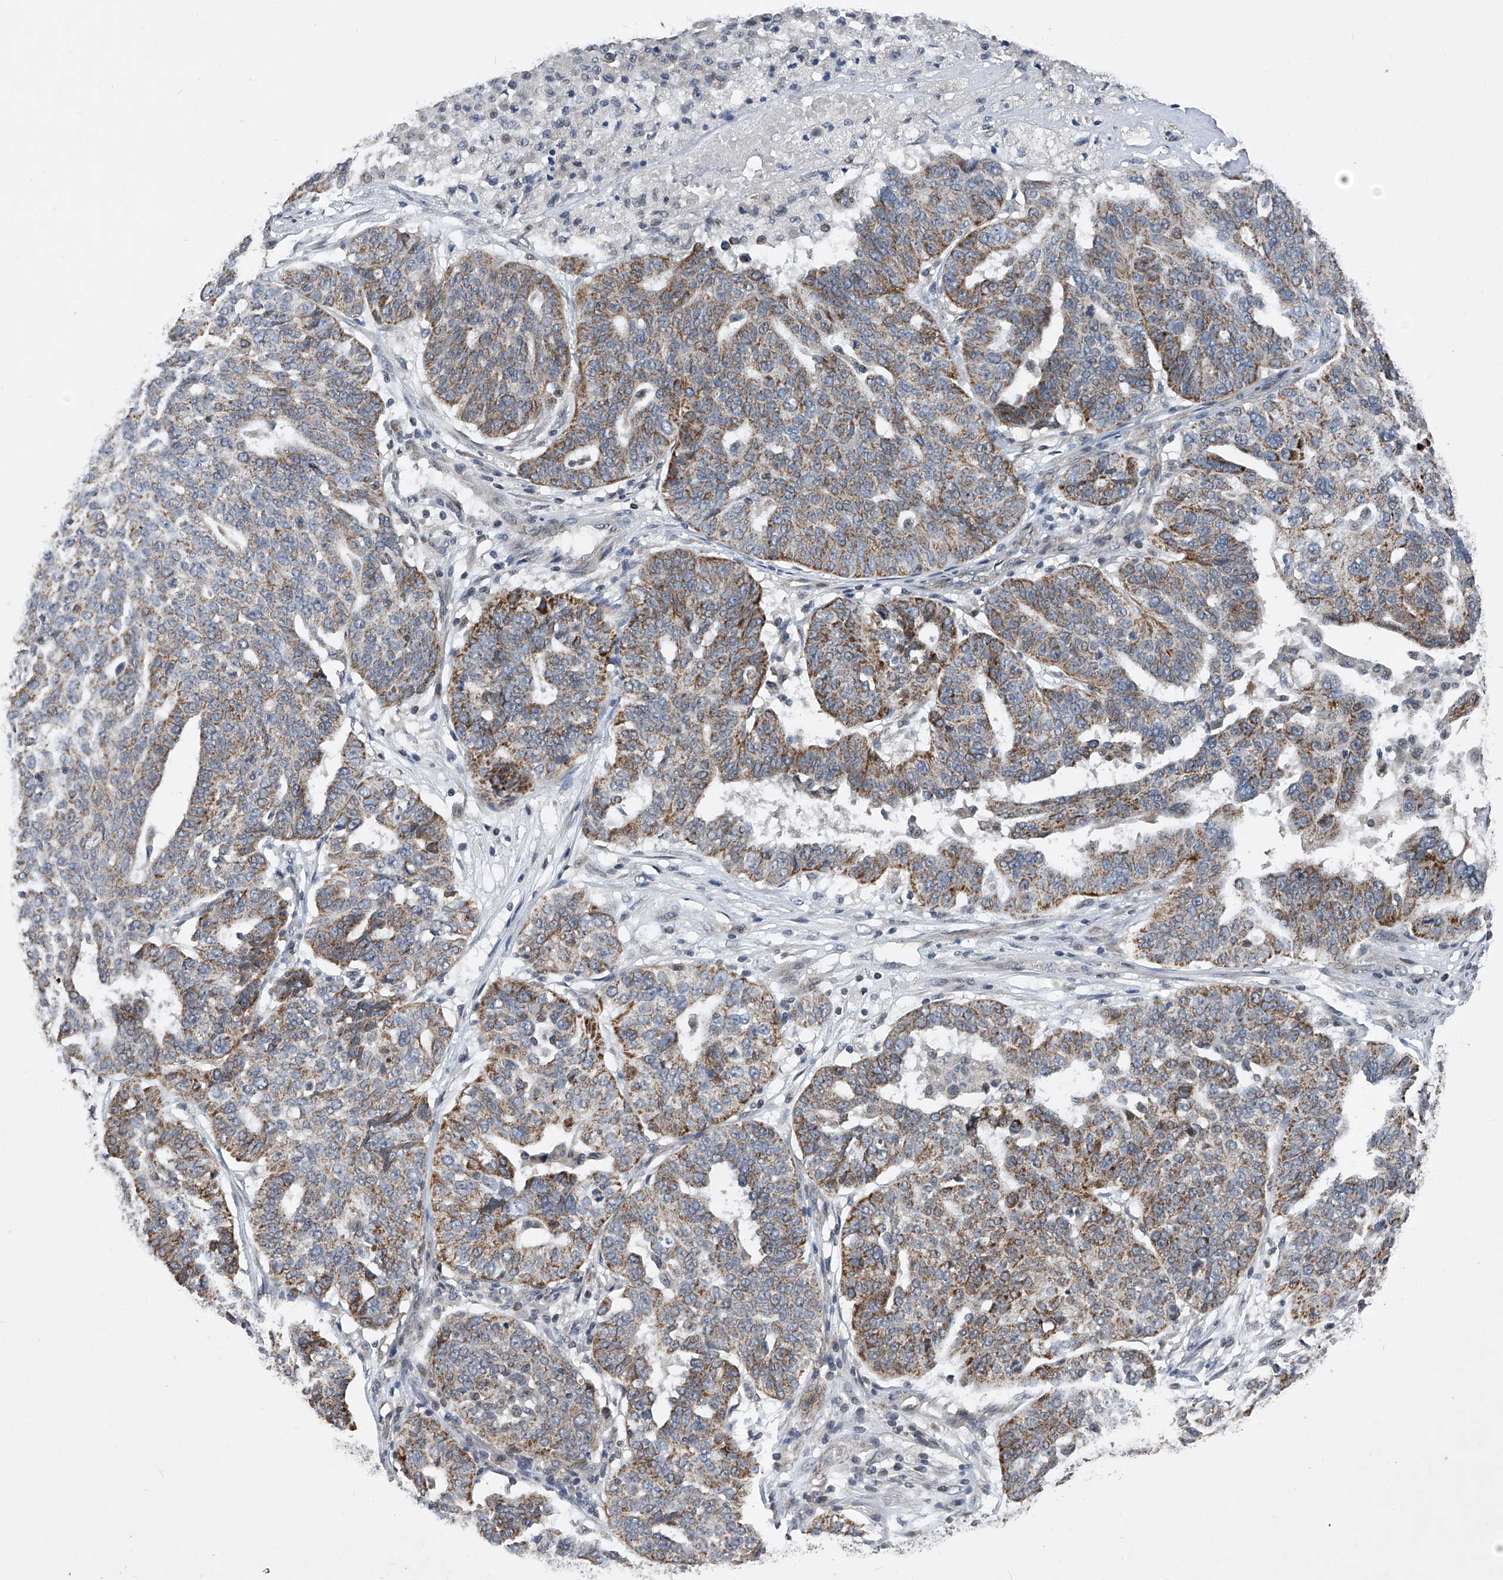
{"staining": {"intensity": "moderate", "quantity": ">75%", "location": "cytoplasmic/membranous"}, "tissue": "ovarian cancer", "cell_type": "Tumor cells", "image_type": "cancer", "snomed": [{"axis": "morphology", "description": "Cystadenocarcinoma, serous, NOS"}, {"axis": "topography", "description": "Ovary"}], "caption": "Ovarian serous cystadenocarcinoma was stained to show a protein in brown. There is medium levels of moderate cytoplasmic/membranous expression in about >75% of tumor cells.", "gene": "BCKDHB", "patient": {"sex": "female", "age": 59}}